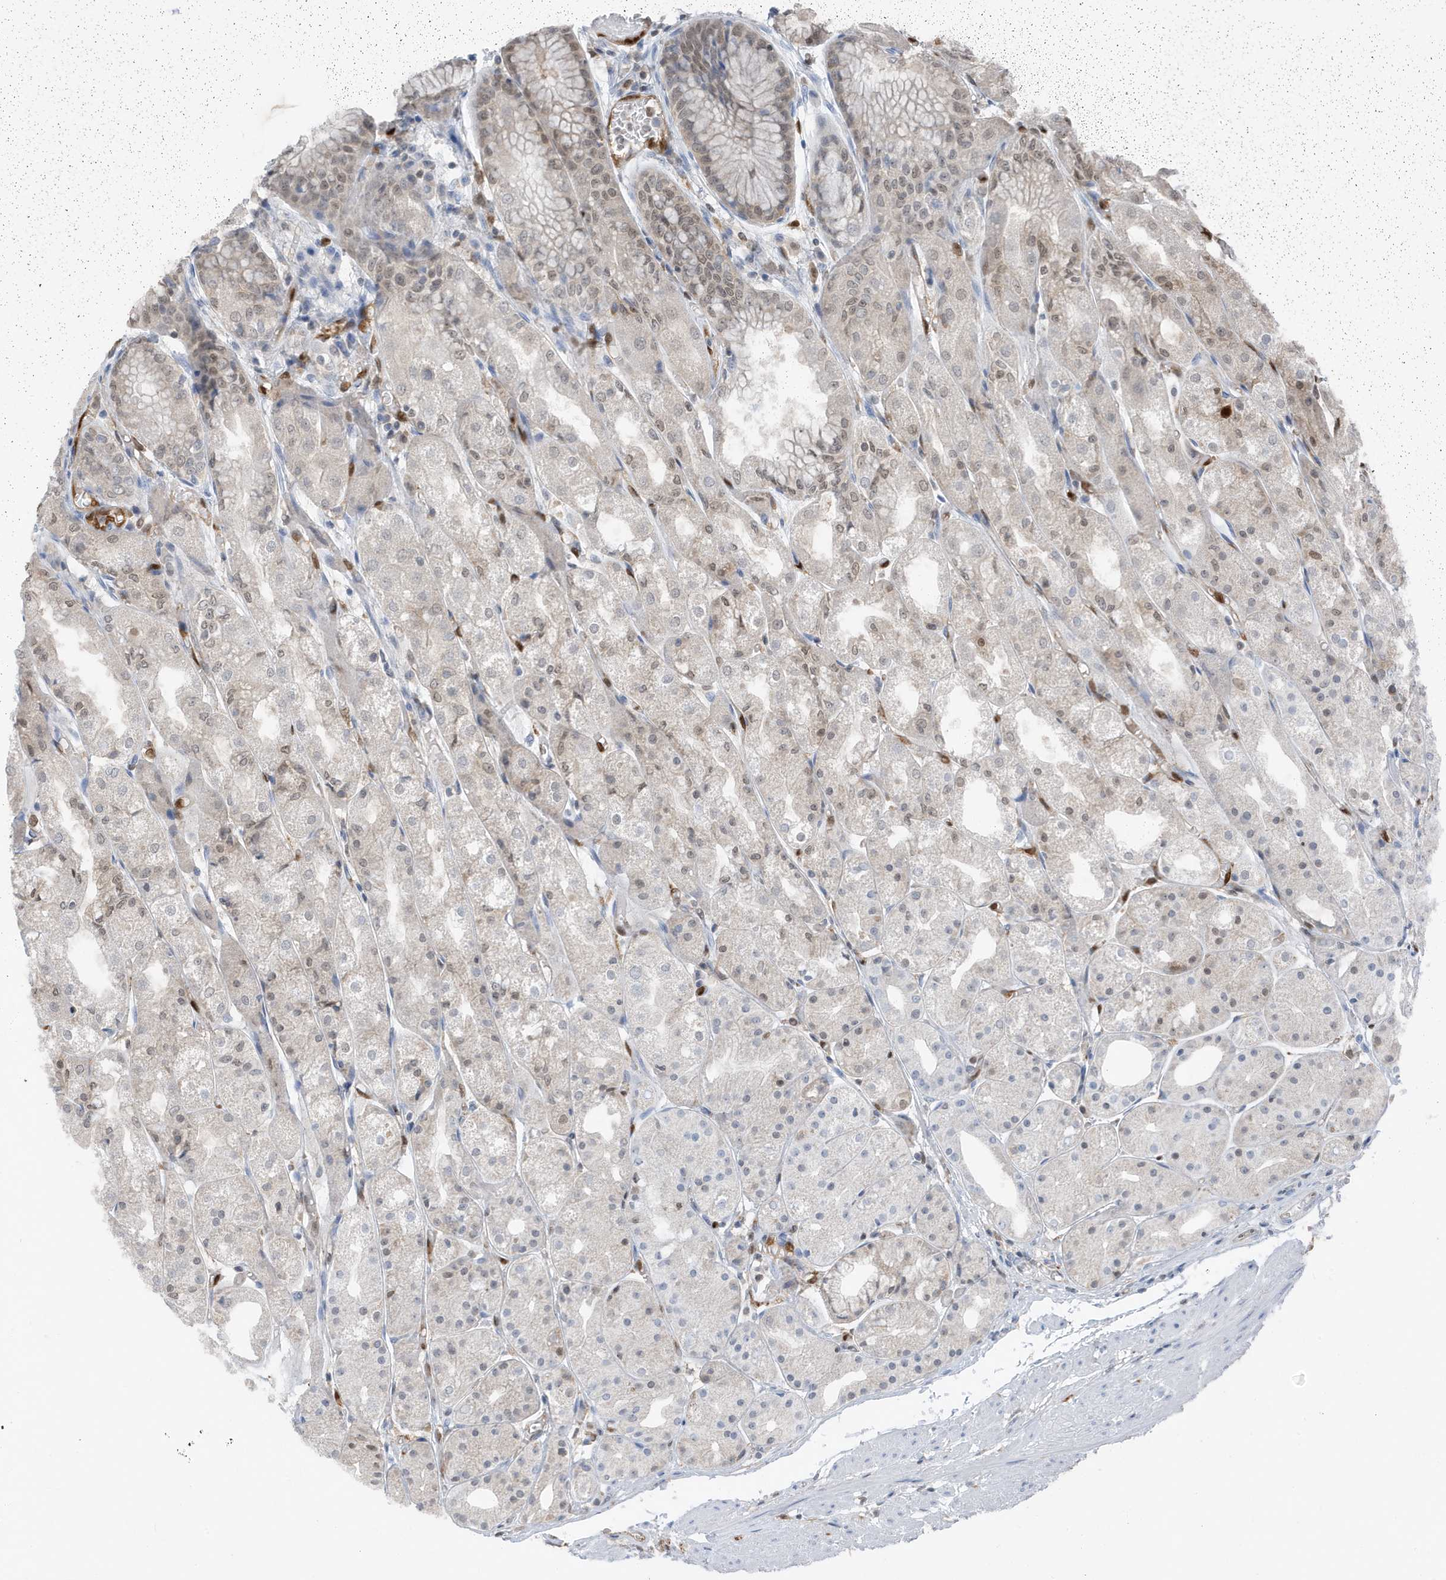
{"staining": {"intensity": "weak", "quantity": "25%-75%", "location": "nuclear"}, "tissue": "stomach", "cell_type": "Glandular cells", "image_type": "normal", "snomed": [{"axis": "morphology", "description": "Normal tissue, NOS"}, {"axis": "topography", "description": "Stomach, upper"}], "caption": "Stomach stained with DAB (3,3'-diaminobenzidine) IHC demonstrates low levels of weak nuclear staining in about 25%-75% of glandular cells. The protein is shown in brown color, while the nuclei are stained blue.", "gene": "NCOA7", "patient": {"sex": "male", "age": 72}}